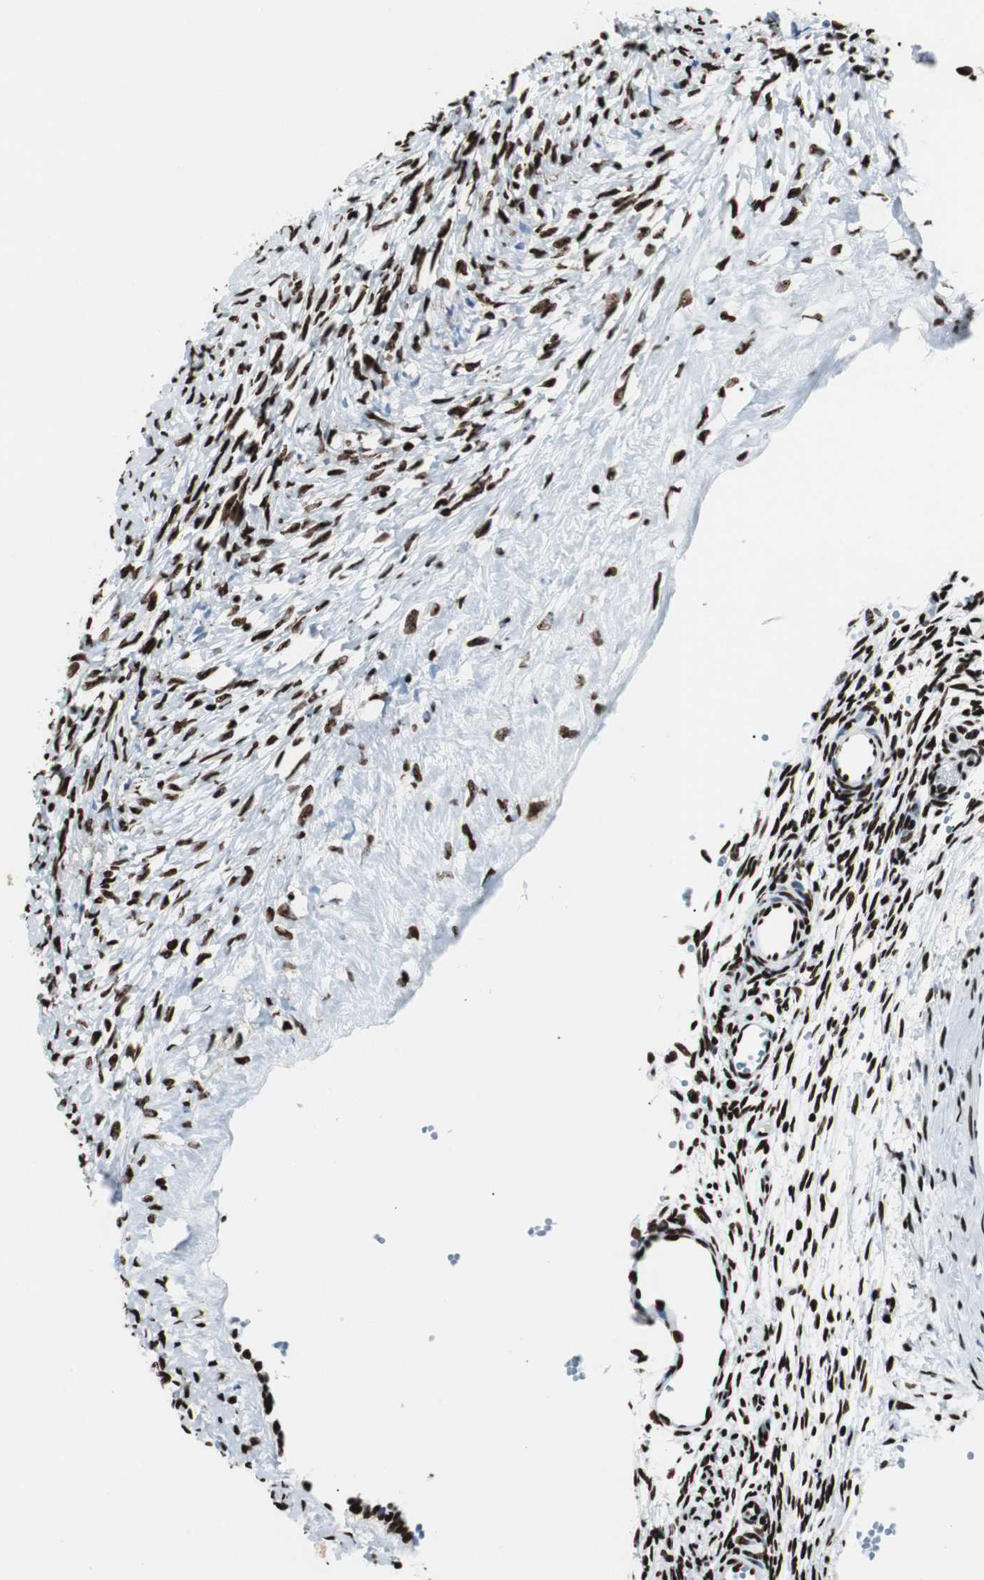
{"staining": {"intensity": "strong", "quantity": ">75%", "location": "nuclear"}, "tissue": "ovary", "cell_type": "Ovarian stroma cells", "image_type": "normal", "snomed": [{"axis": "morphology", "description": "Normal tissue, NOS"}, {"axis": "topography", "description": "Ovary"}], "caption": "Immunohistochemistry (IHC) histopathology image of normal ovary: ovary stained using IHC reveals high levels of strong protein expression localized specifically in the nuclear of ovarian stroma cells, appearing as a nuclear brown color.", "gene": "NCL", "patient": {"sex": "female", "age": 35}}